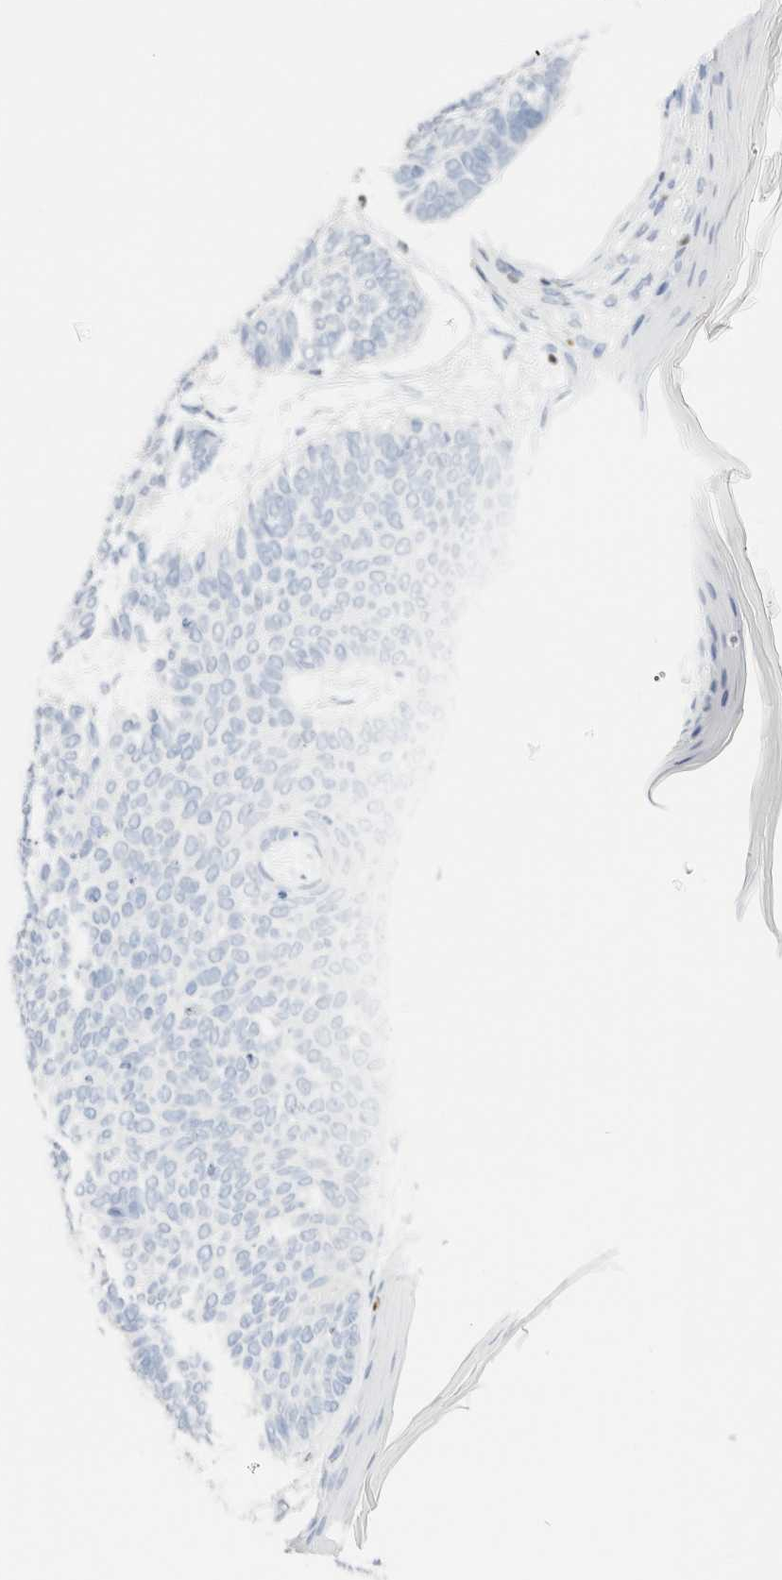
{"staining": {"intensity": "negative", "quantity": "none", "location": "none"}, "tissue": "skin cancer", "cell_type": "Tumor cells", "image_type": "cancer", "snomed": [{"axis": "morphology", "description": "Normal tissue, NOS"}, {"axis": "morphology", "description": "Basal cell carcinoma"}, {"axis": "topography", "description": "Skin"}], "caption": "There is no significant staining in tumor cells of skin basal cell carcinoma. (Brightfield microscopy of DAB immunohistochemistry at high magnification).", "gene": "IKZF3", "patient": {"sex": "male", "age": 50}}